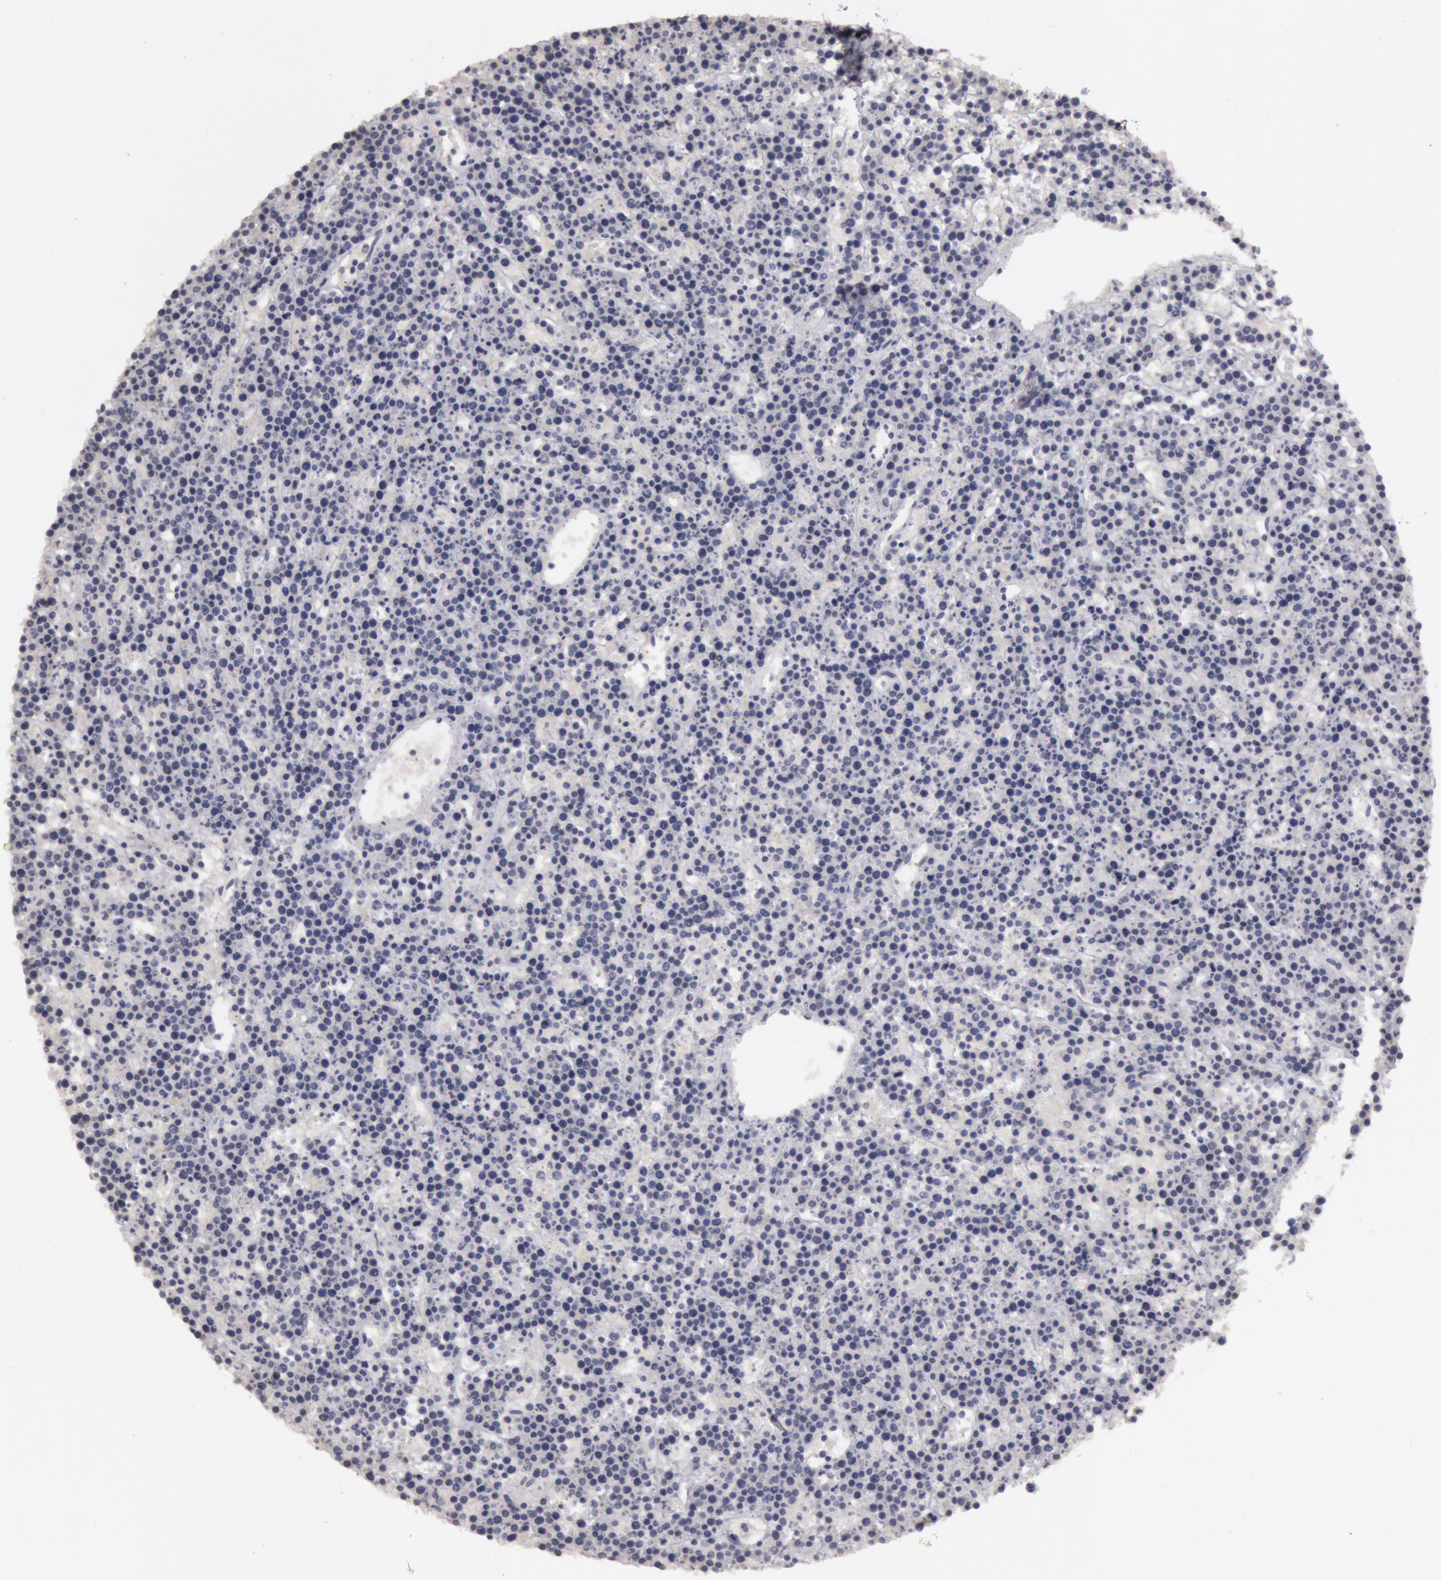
{"staining": {"intensity": "negative", "quantity": "none", "location": "none"}, "tissue": "lymphoma", "cell_type": "Tumor cells", "image_type": "cancer", "snomed": [{"axis": "morphology", "description": "Malignant lymphoma, non-Hodgkin's type, High grade"}, {"axis": "topography", "description": "Ovary"}], "caption": "There is no significant expression in tumor cells of lymphoma.", "gene": "RIMBP3C", "patient": {"sex": "female", "age": 56}}